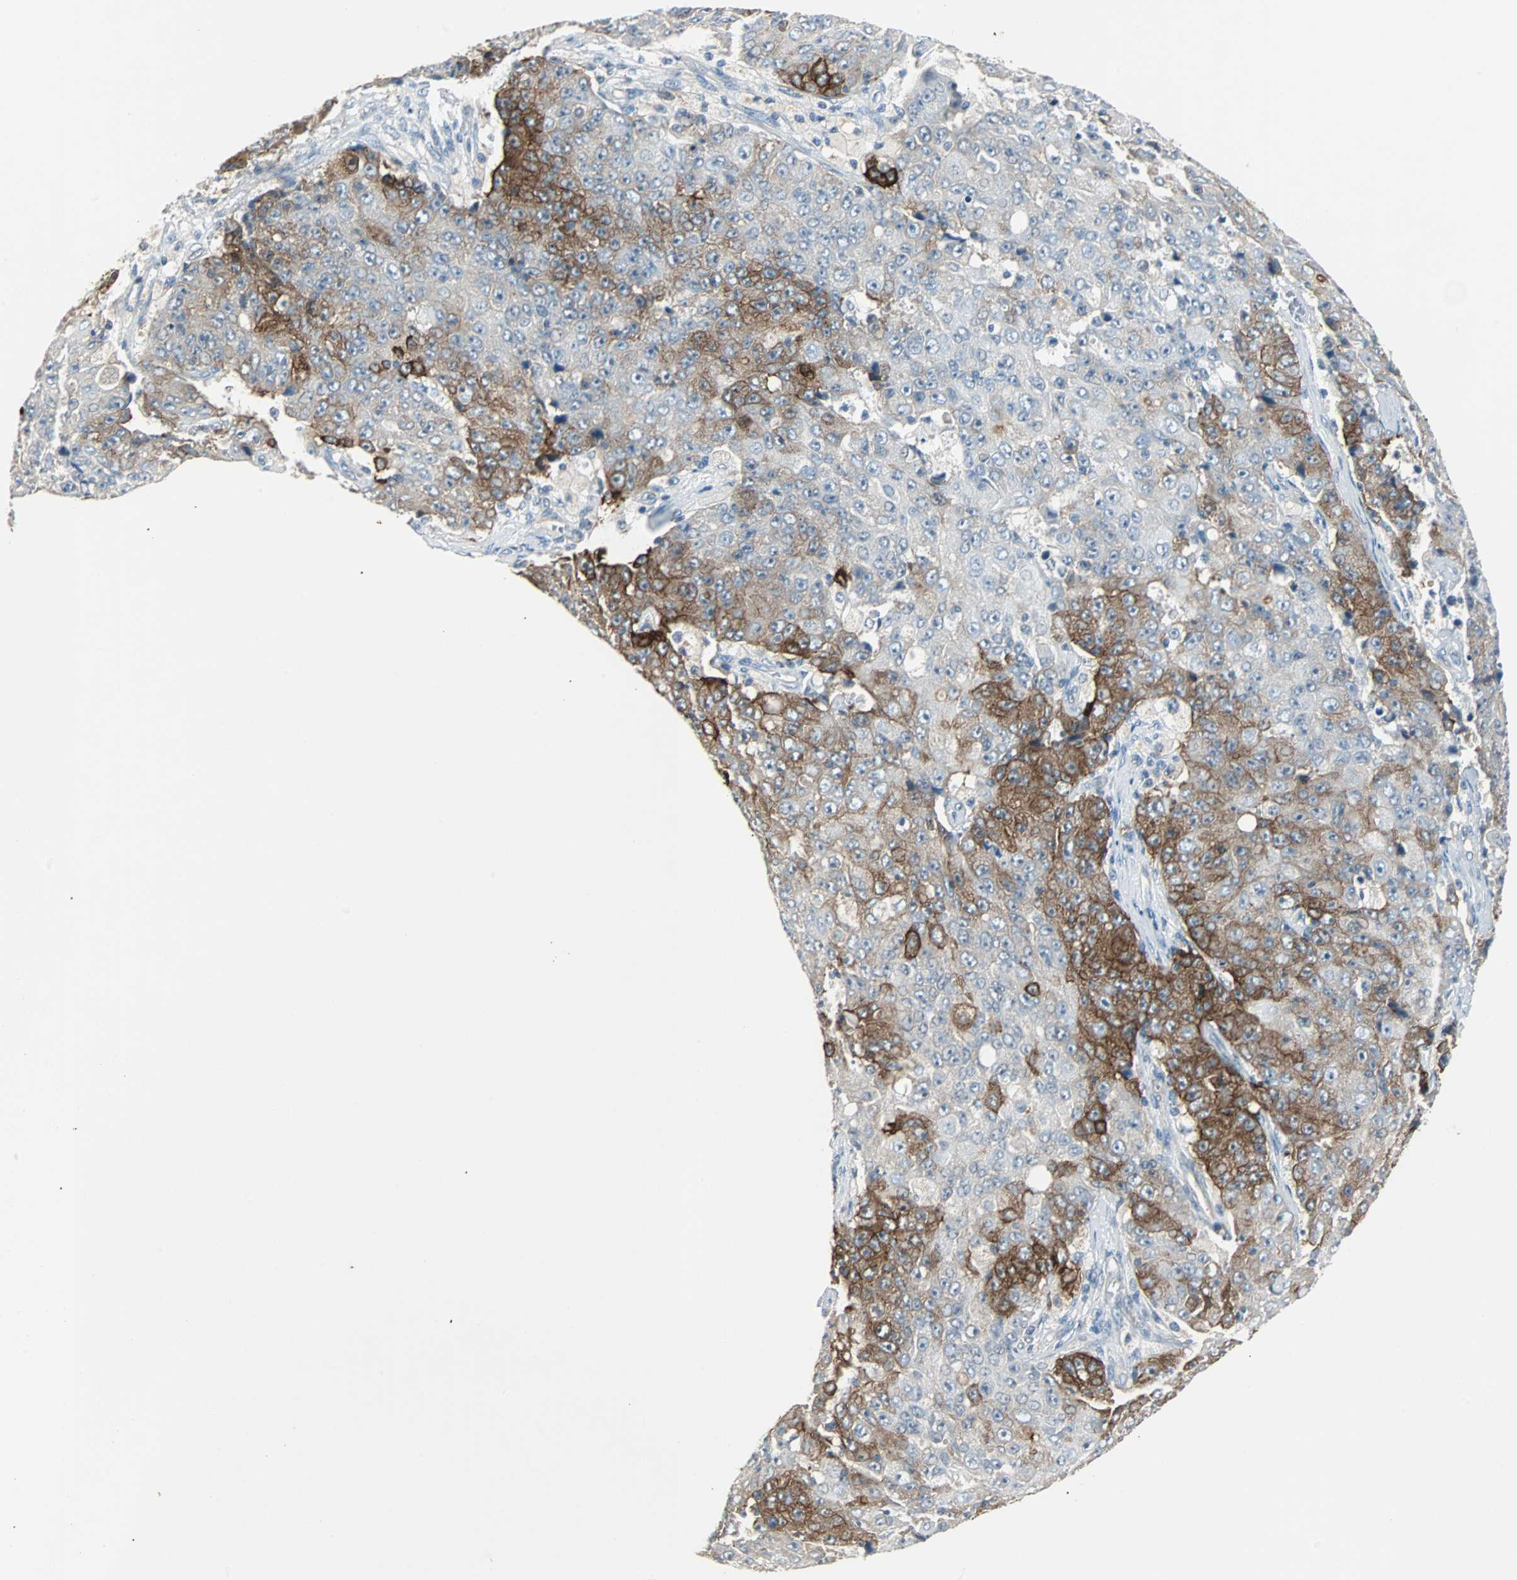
{"staining": {"intensity": "moderate", "quantity": "25%-75%", "location": "cytoplasmic/membranous"}, "tissue": "ovarian cancer", "cell_type": "Tumor cells", "image_type": "cancer", "snomed": [{"axis": "morphology", "description": "Carcinoma, endometroid"}, {"axis": "topography", "description": "Ovary"}], "caption": "Tumor cells show medium levels of moderate cytoplasmic/membranous staining in approximately 25%-75% of cells in human endometroid carcinoma (ovarian).", "gene": "CMC2", "patient": {"sex": "female", "age": 42}}